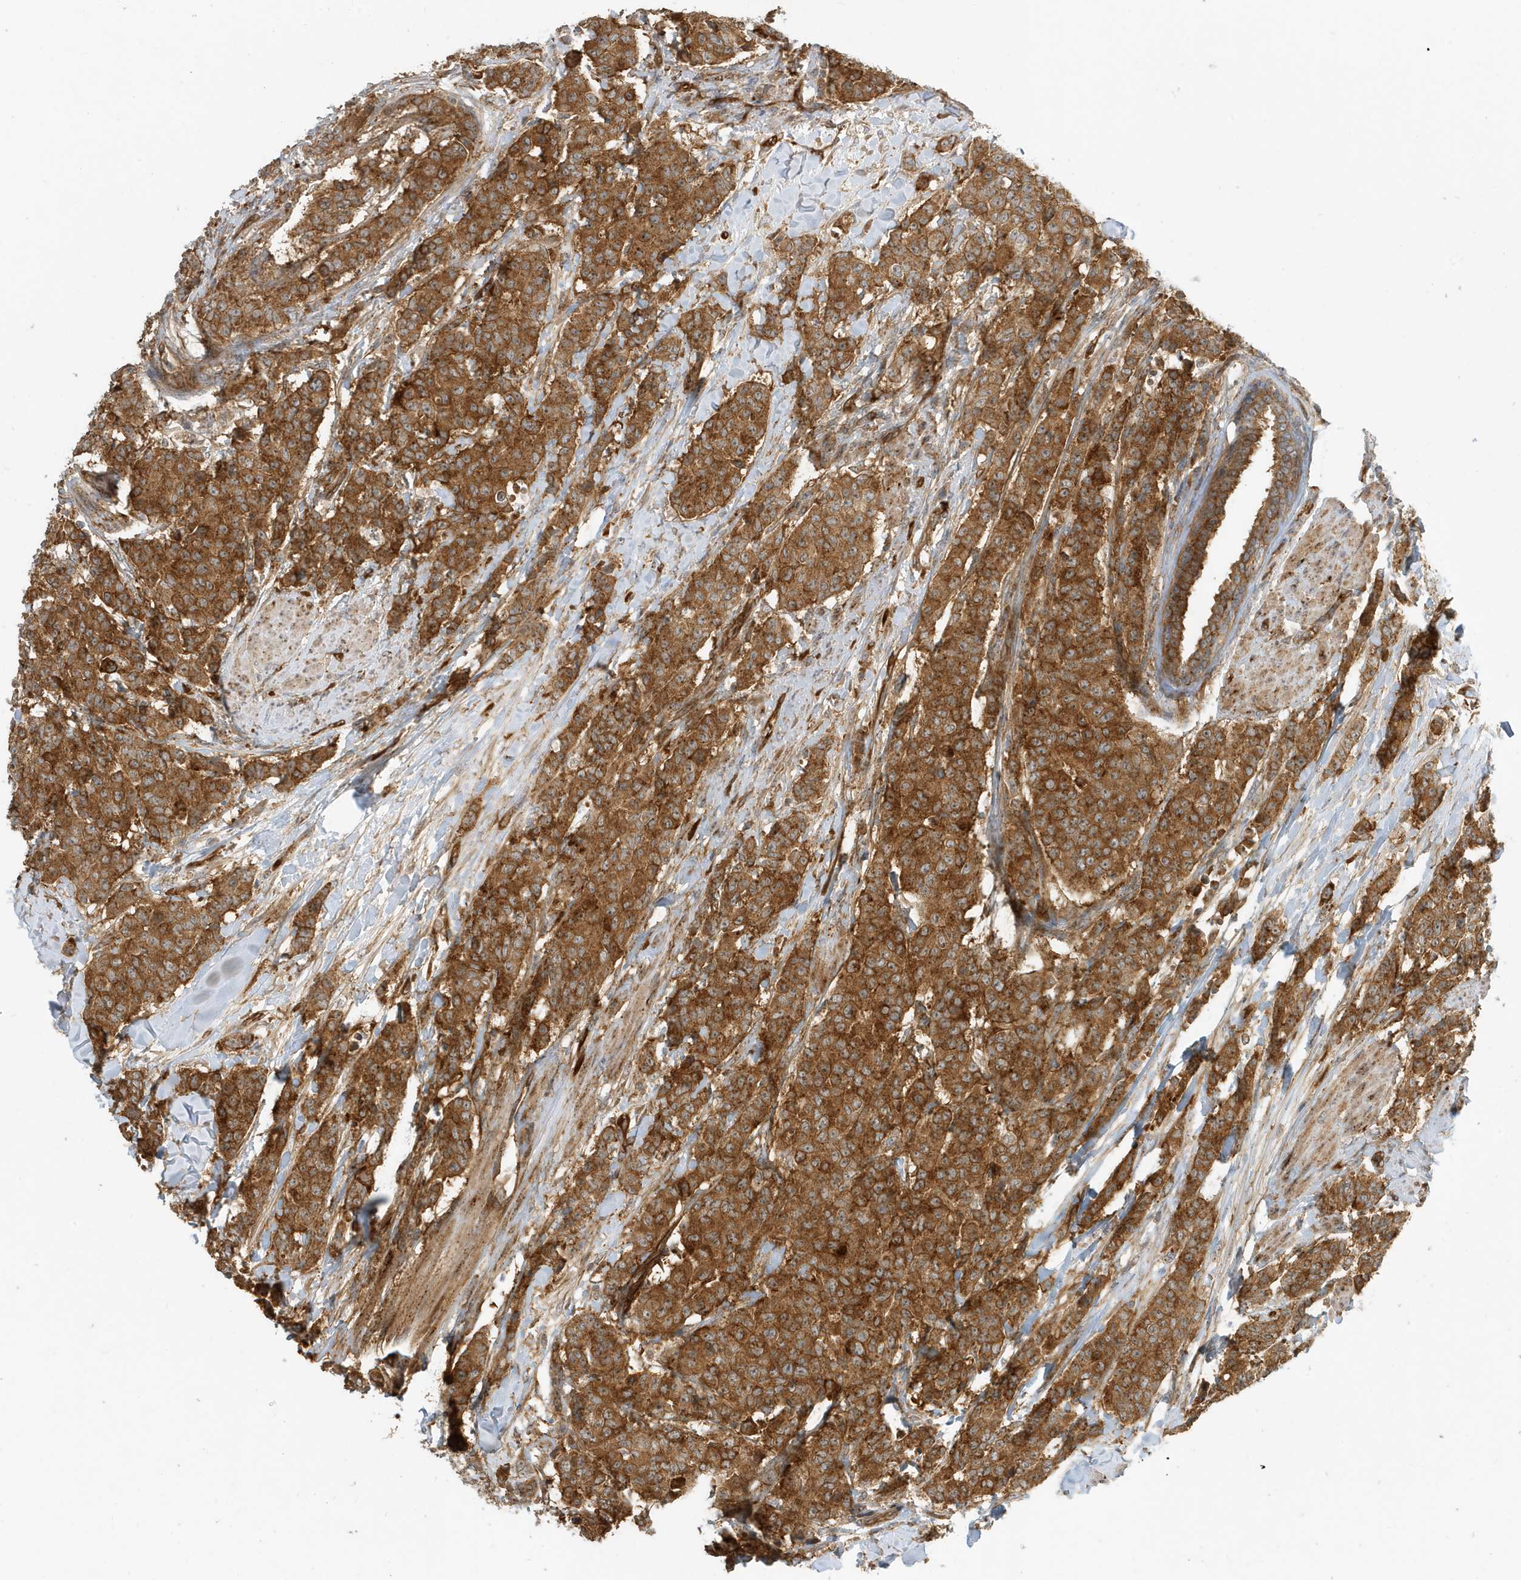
{"staining": {"intensity": "strong", "quantity": ">75%", "location": "cytoplasmic/membranous"}, "tissue": "breast cancer", "cell_type": "Tumor cells", "image_type": "cancer", "snomed": [{"axis": "morphology", "description": "Duct carcinoma"}, {"axis": "topography", "description": "Breast"}], "caption": "A brown stain highlights strong cytoplasmic/membranous staining of a protein in breast invasive ductal carcinoma tumor cells.", "gene": "FYCO1", "patient": {"sex": "female", "age": 40}}